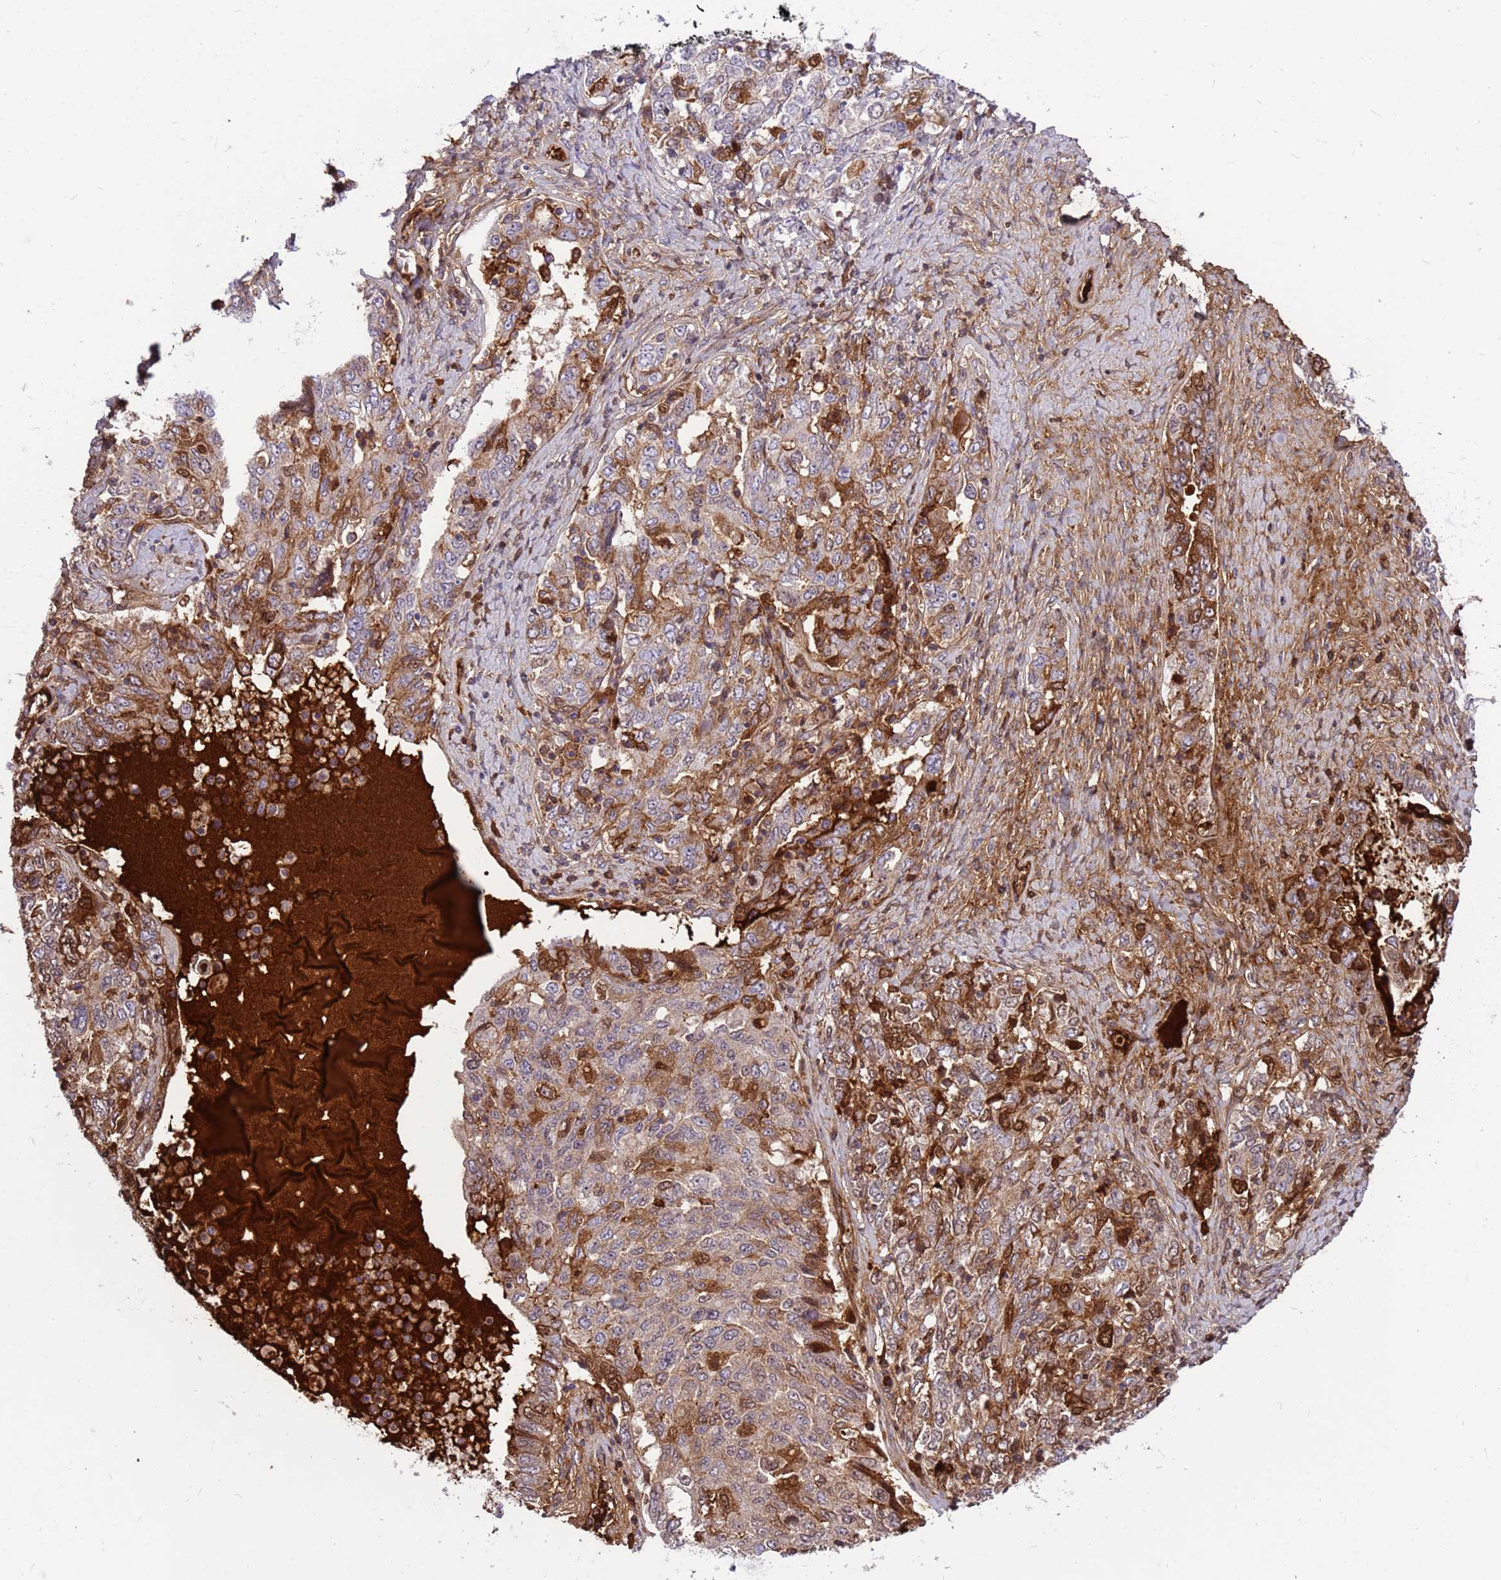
{"staining": {"intensity": "moderate", "quantity": "<25%", "location": "cytoplasmic/membranous,nuclear"}, "tissue": "ovarian cancer", "cell_type": "Tumor cells", "image_type": "cancer", "snomed": [{"axis": "morphology", "description": "Carcinoma, endometroid"}, {"axis": "topography", "description": "Ovary"}], "caption": "The immunohistochemical stain labels moderate cytoplasmic/membranous and nuclear positivity in tumor cells of endometroid carcinoma (ovarian) tissue.", "gene": "ORM1", "patient": {"sex": "female", "age": 62}}